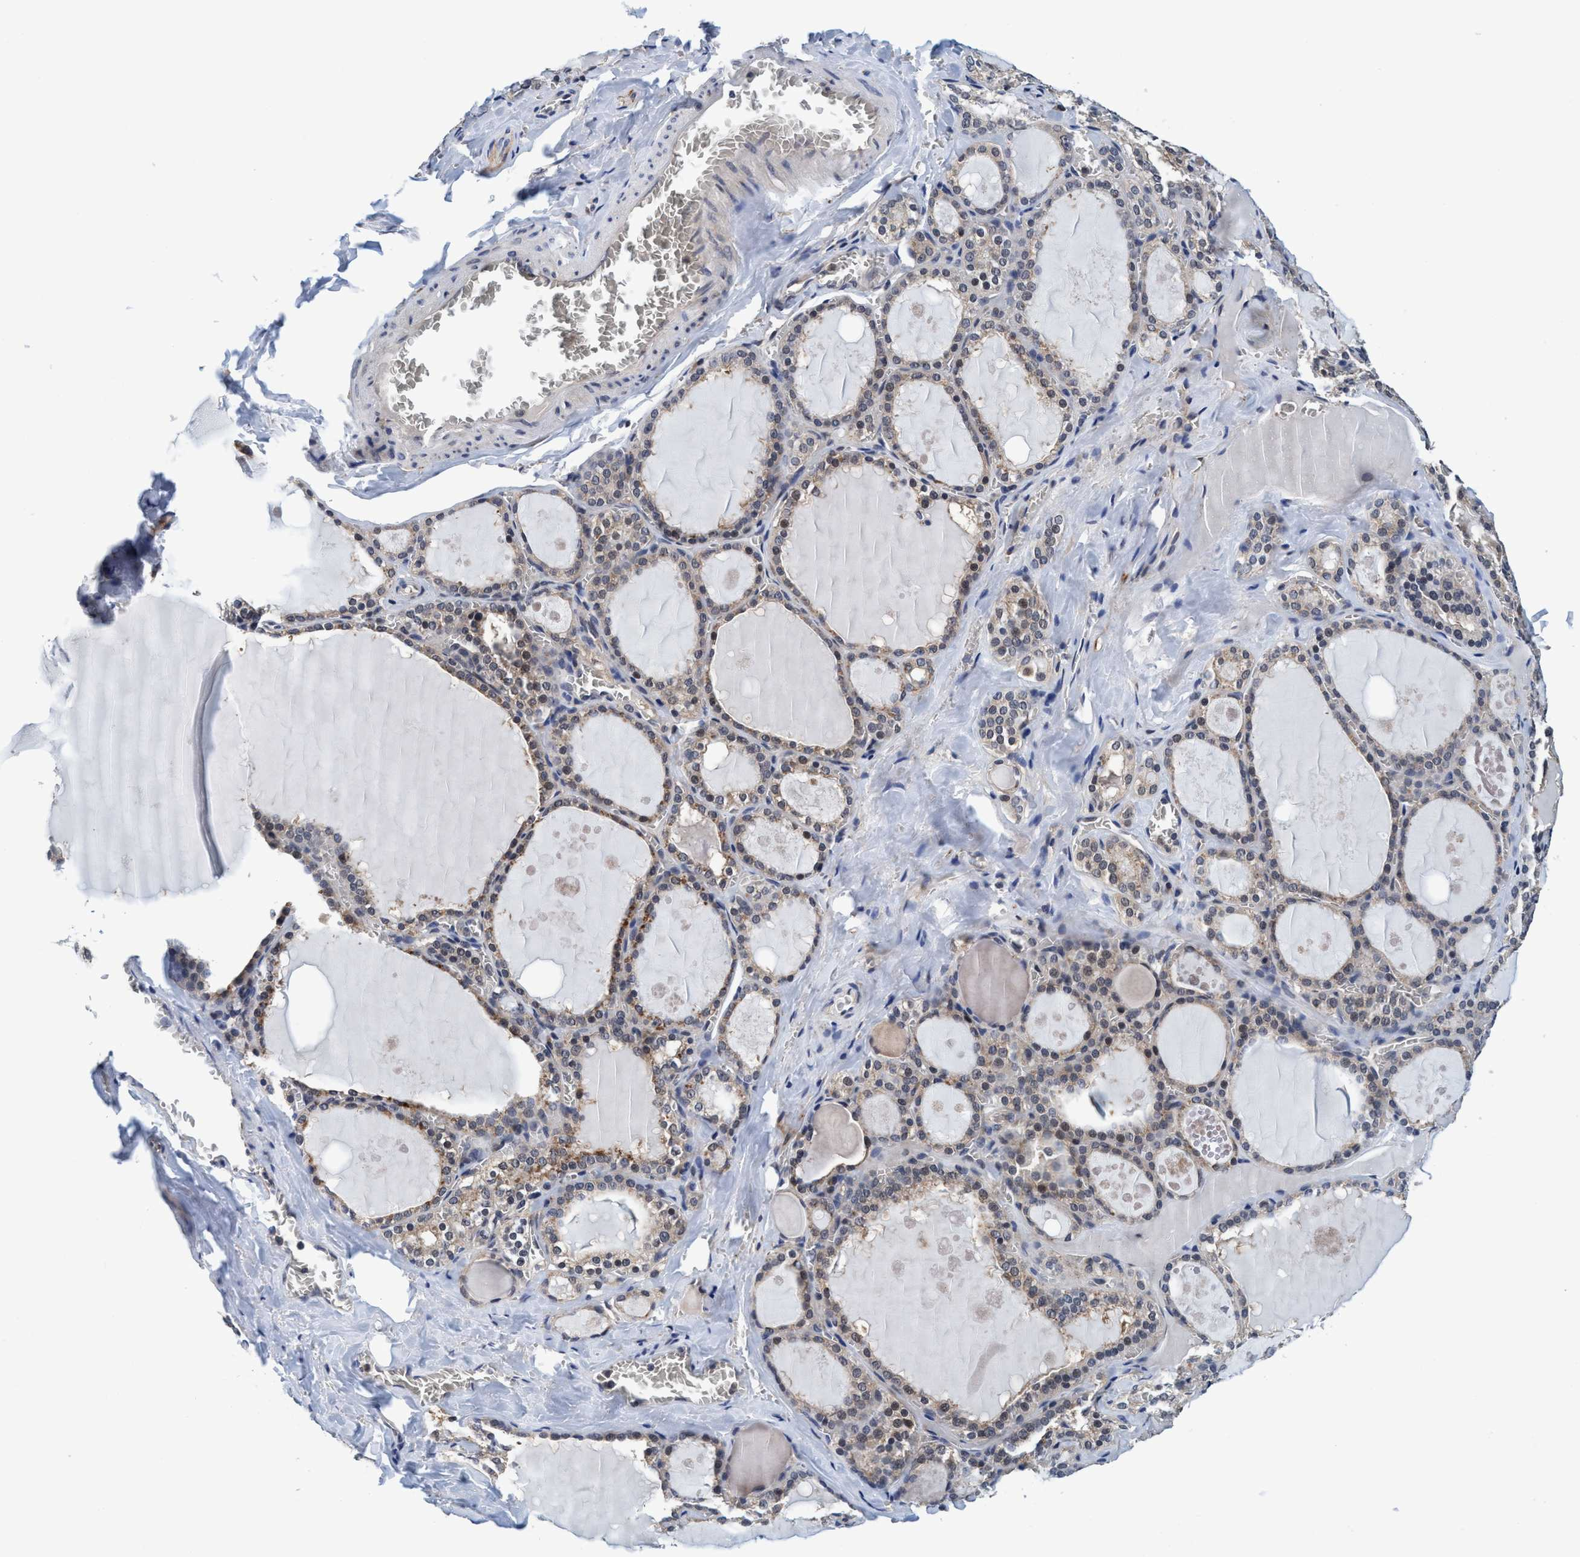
{"staining": {"intensity": "moderate", "quantity": "25%-75%", "location": "cytoplasmic/membranous,nuclear"}, "tissue": "thyroid gland", "cell_type": "Glandular cells", "image_type": "normal", "snomed": [{"axis": "morphology", "description": "Normal tissue, NOS"}, {"axis": "topography", "description": "Thyroid gland"}], "caption": "This image reveals immunohistochemistry (IHC) staining of benign human thyroid gland, with medium moderate cytoplasmic/membranous,nuclear positivity in about 25%-75% of glandular cells.", "gene": "PSMD12", "patient": {"sex": "male", "age": 56}}